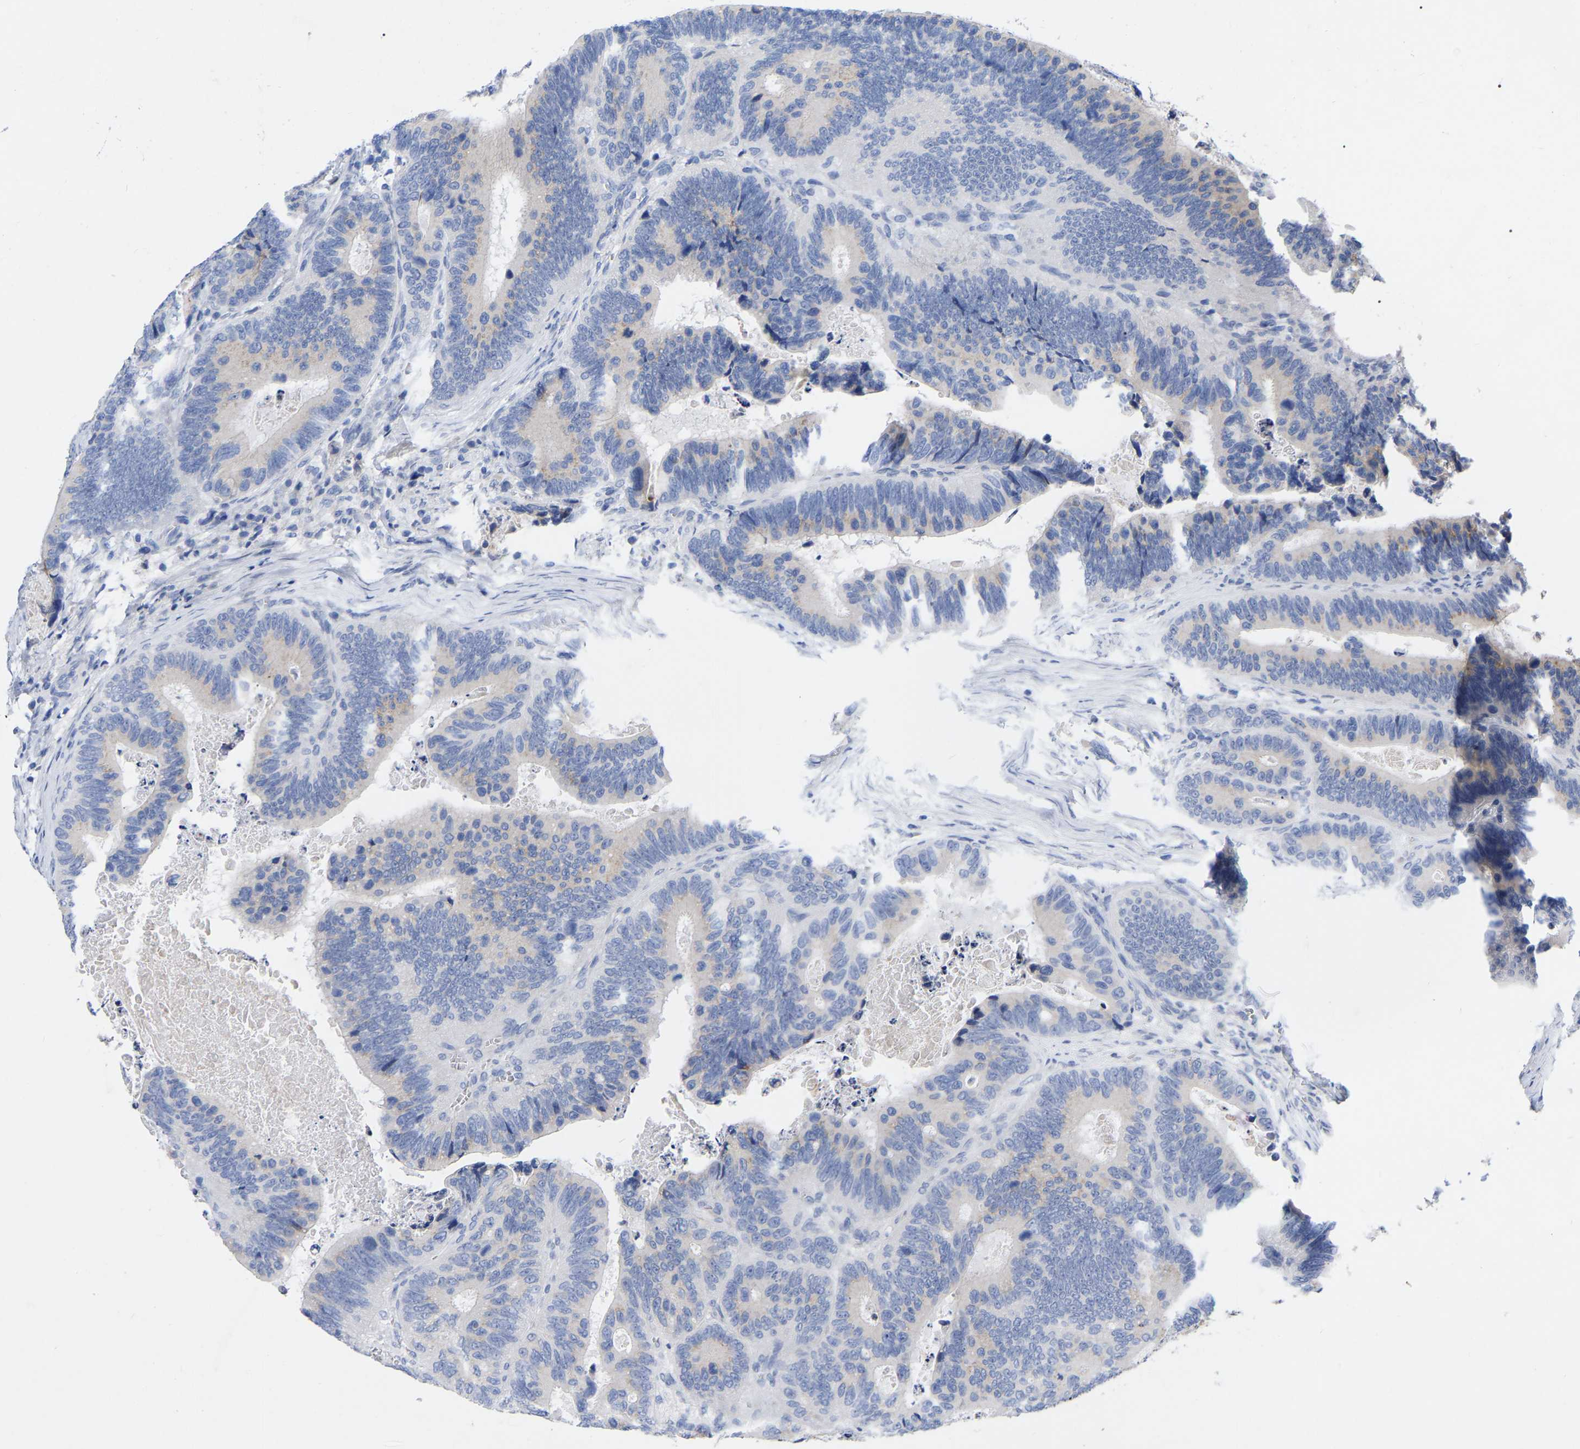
{"staining": {"intensity": "negative", "quantity": "none", "location": "none"}, "tissue": "colorectal cancer", "cell_type": "Tumor cells", "image_type": "cancer", "snomed": [{"axis": "morphology", "description": "Inflammation, NOS"}, {"axis": "morphology", "description": "Adenocarcinoma, NOS"}, {"axis": "topography", "description": "Colon"}], "caption": "A micrograph of adenocarcinoma (colorectal) stained for a protein exhibits no brown staining in tumor cells.", "gene": "STRIP2", "patient": {"sex": "male", "age": 72}}